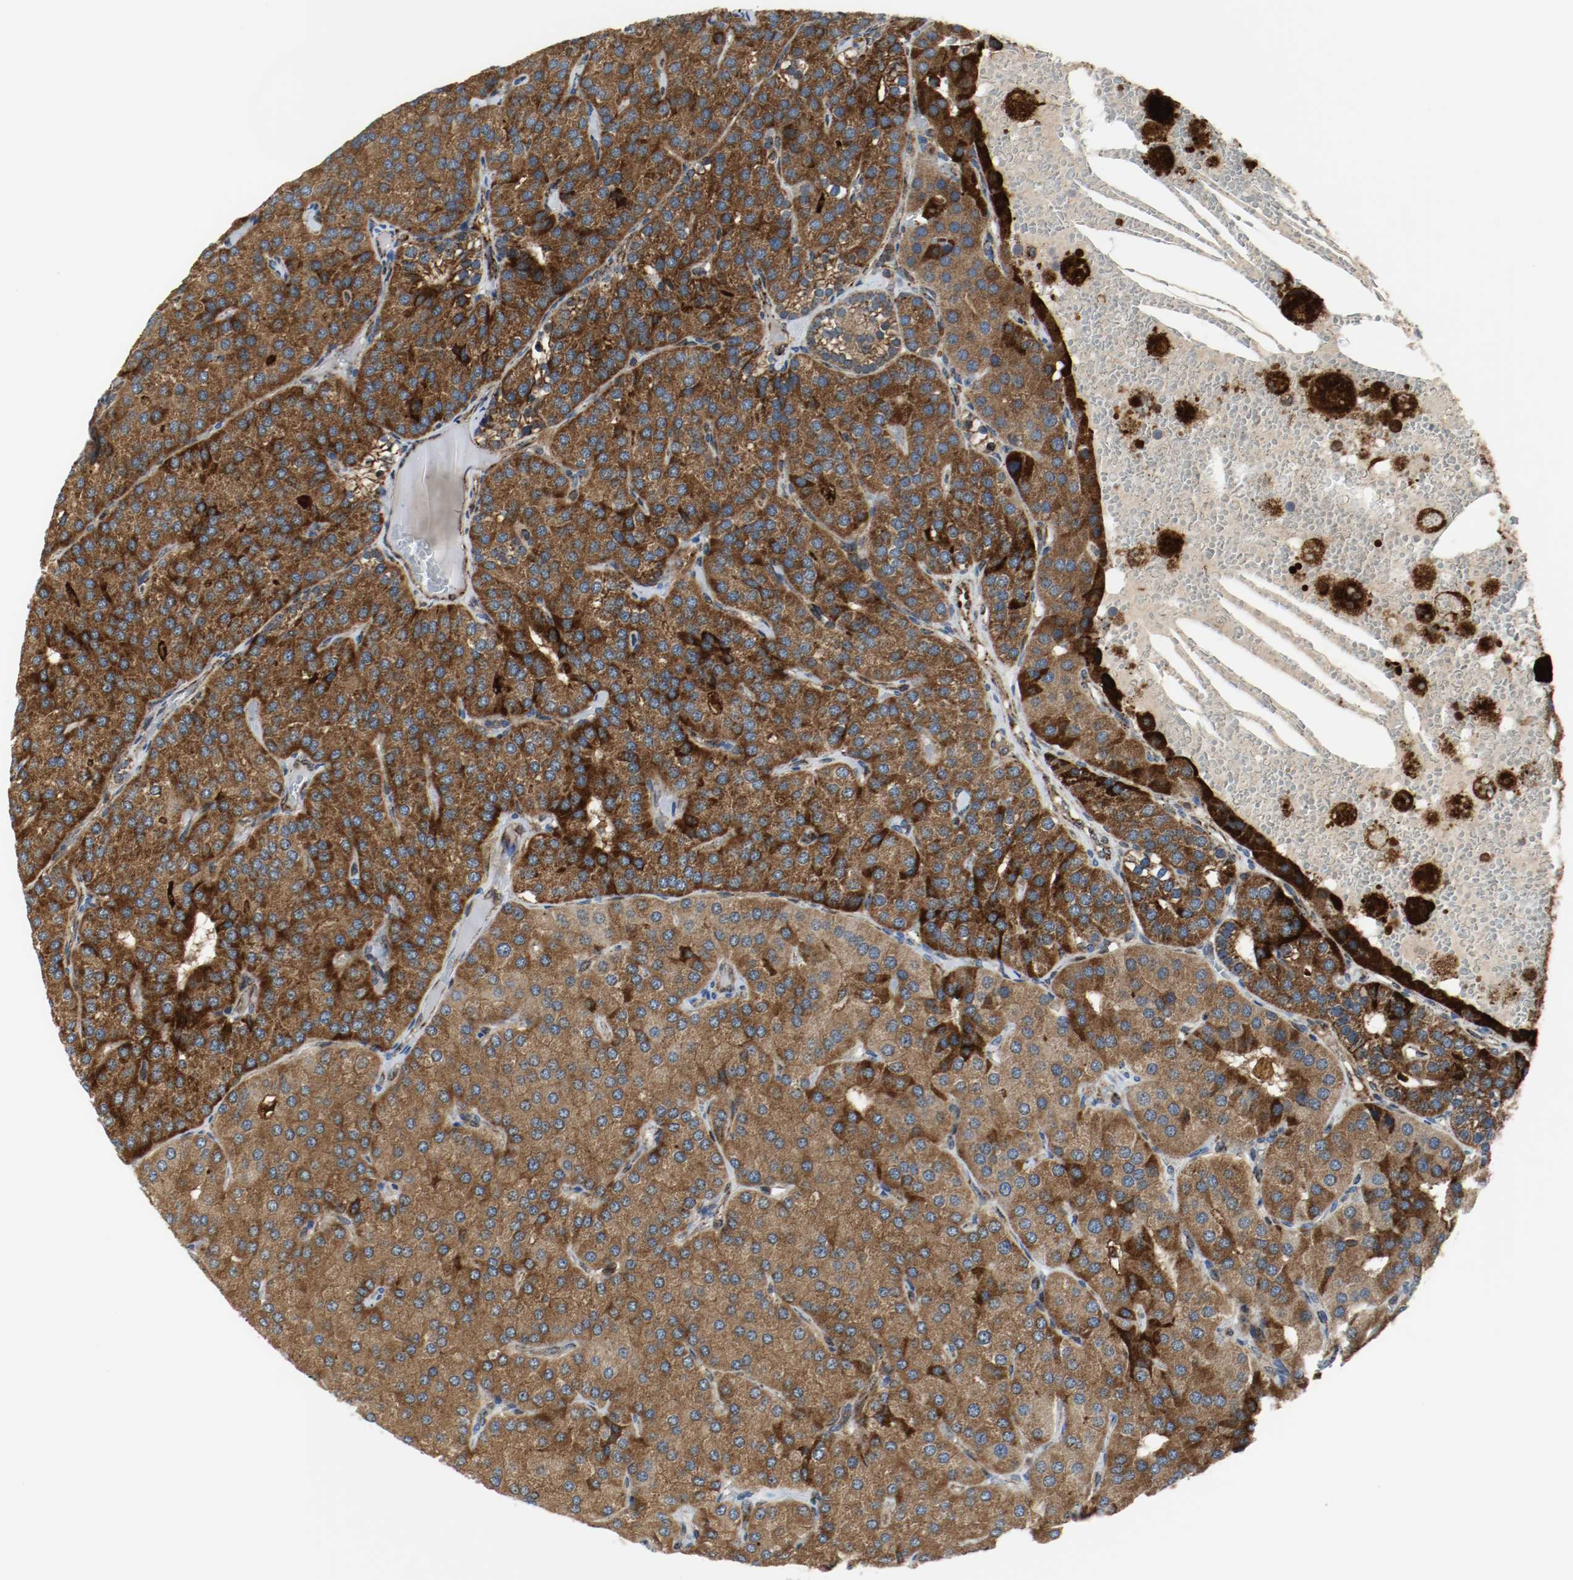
{"staining": {"intensity": "strong", "quantity": ">75%", "location": "cytoplasmic/membranous"}, "tissue": "parathyroid gland", "cell_type": "Glandular cells", "image_type": "normal", "snomed": [{"axis": "morphology", "description": "Normal tissue, NOS"}, {"axis": "morphology", "description": "Adenoma, NOS"}, {"axis": "topography", "description": "Parathyroid gland"}], "caption": "Strong cytoplasmic/membranous protein positivity is present in approximately >75% of glandular cells in parathyroid gland. Using DAB (3,3'-diaminobenzidine) (brown) and hematoxylin (blue) stains, captured at high magnification using brightfield microscopy.", "gene": "TXNRD1", "patient": {"sex": "female", "age": 86}}